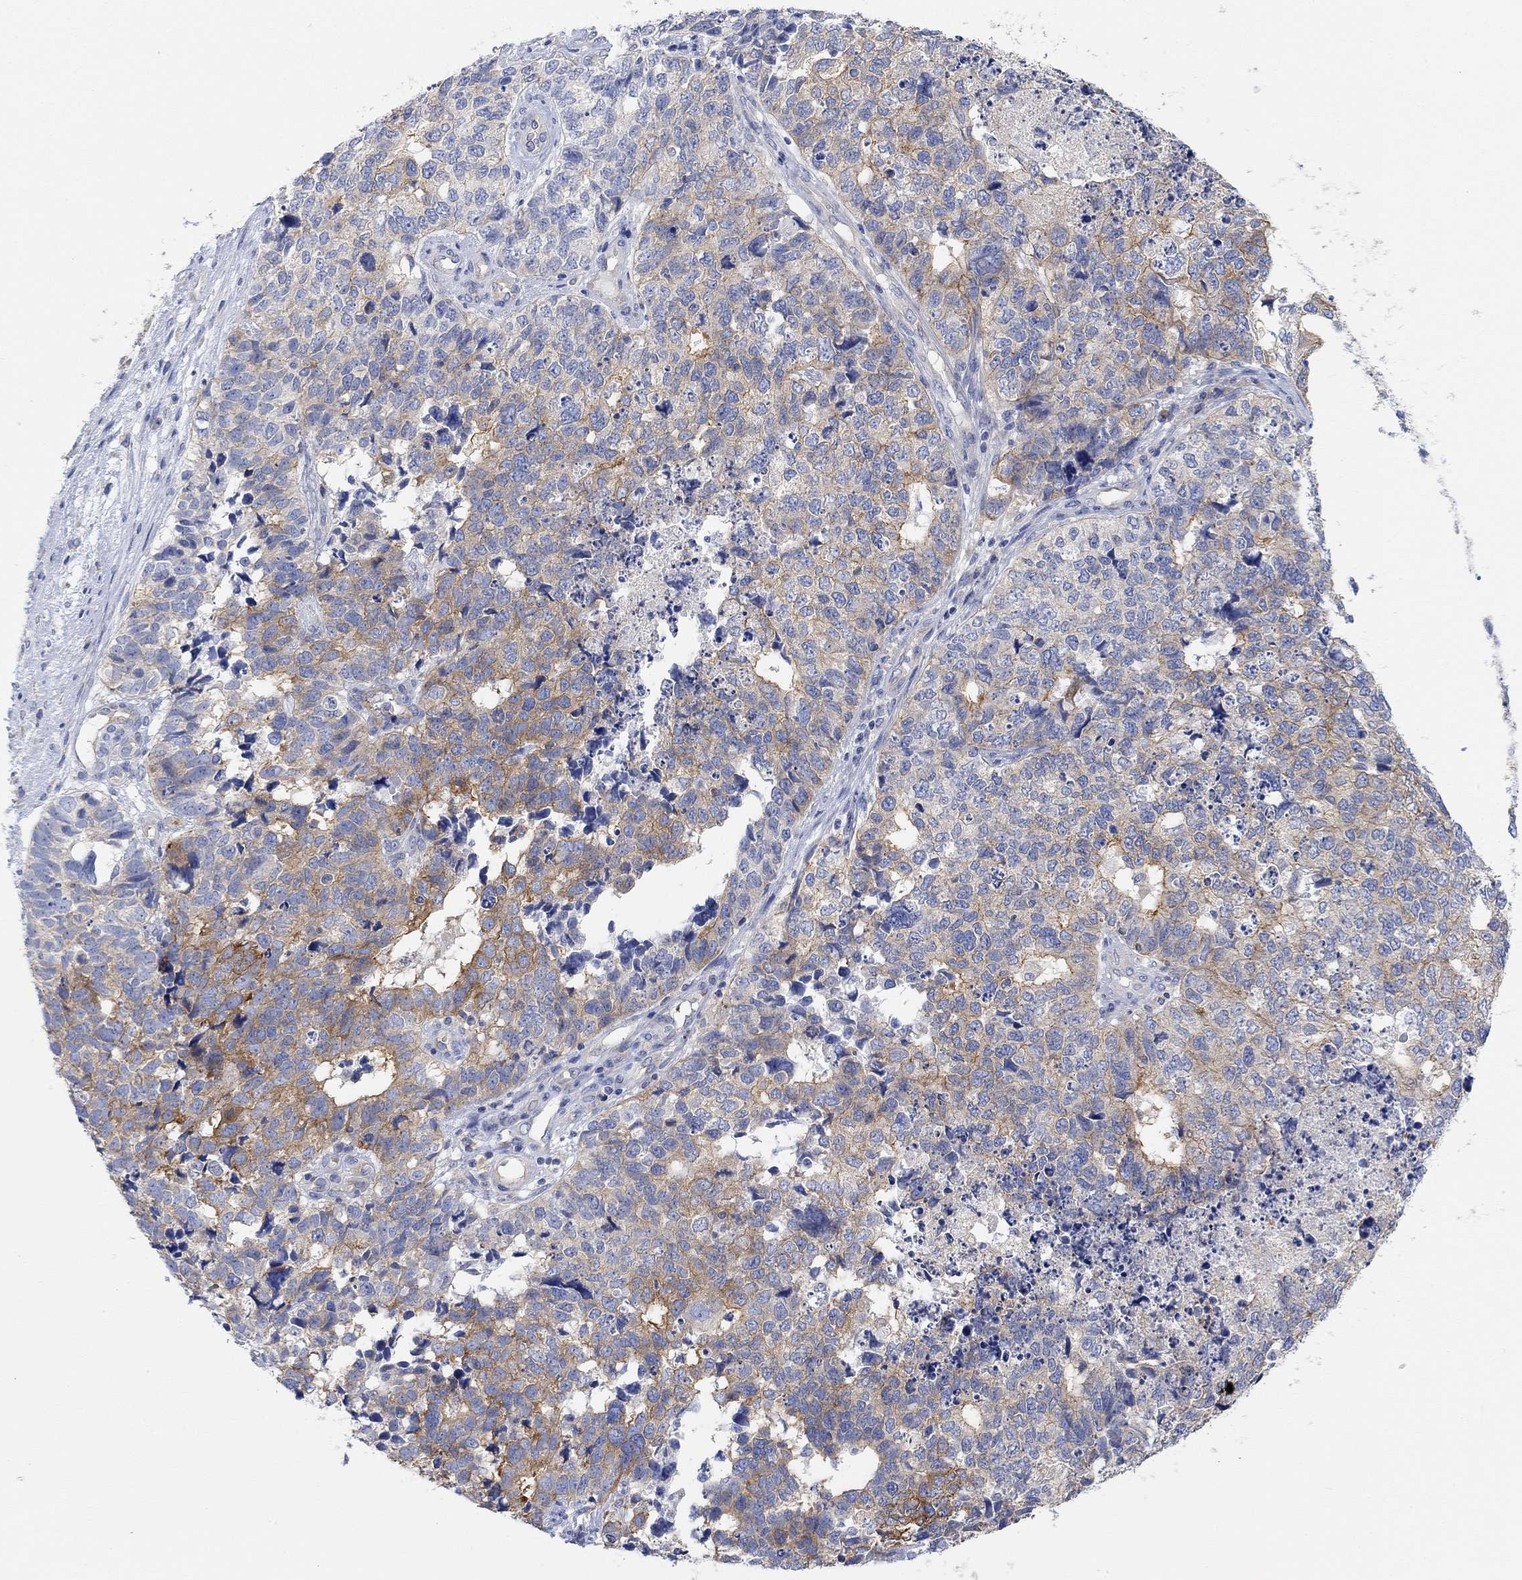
{"staining": {"intensity": "strong", "quantity": "<25%", "location": "cytoplasmic/membranous"}, "tissue": "cervical cancer", "cell_type": "Tumor cells", "image_type": "cancer", "snomed": [{"axis": "morphology", "description": "Squamous cell carcinoma, NOS"}, {"axis": "topography", "description": "Cervix"}], "caption": "The micrograph demonstrates immunohistochemical staining of cervical cancer (squamous cell carcinoma). There is strong cytoplasmic/membranous staining is present in about <25% of tumor cells.", "gene": "RGS1", "patient": {"sex": "female", "age": 63}}